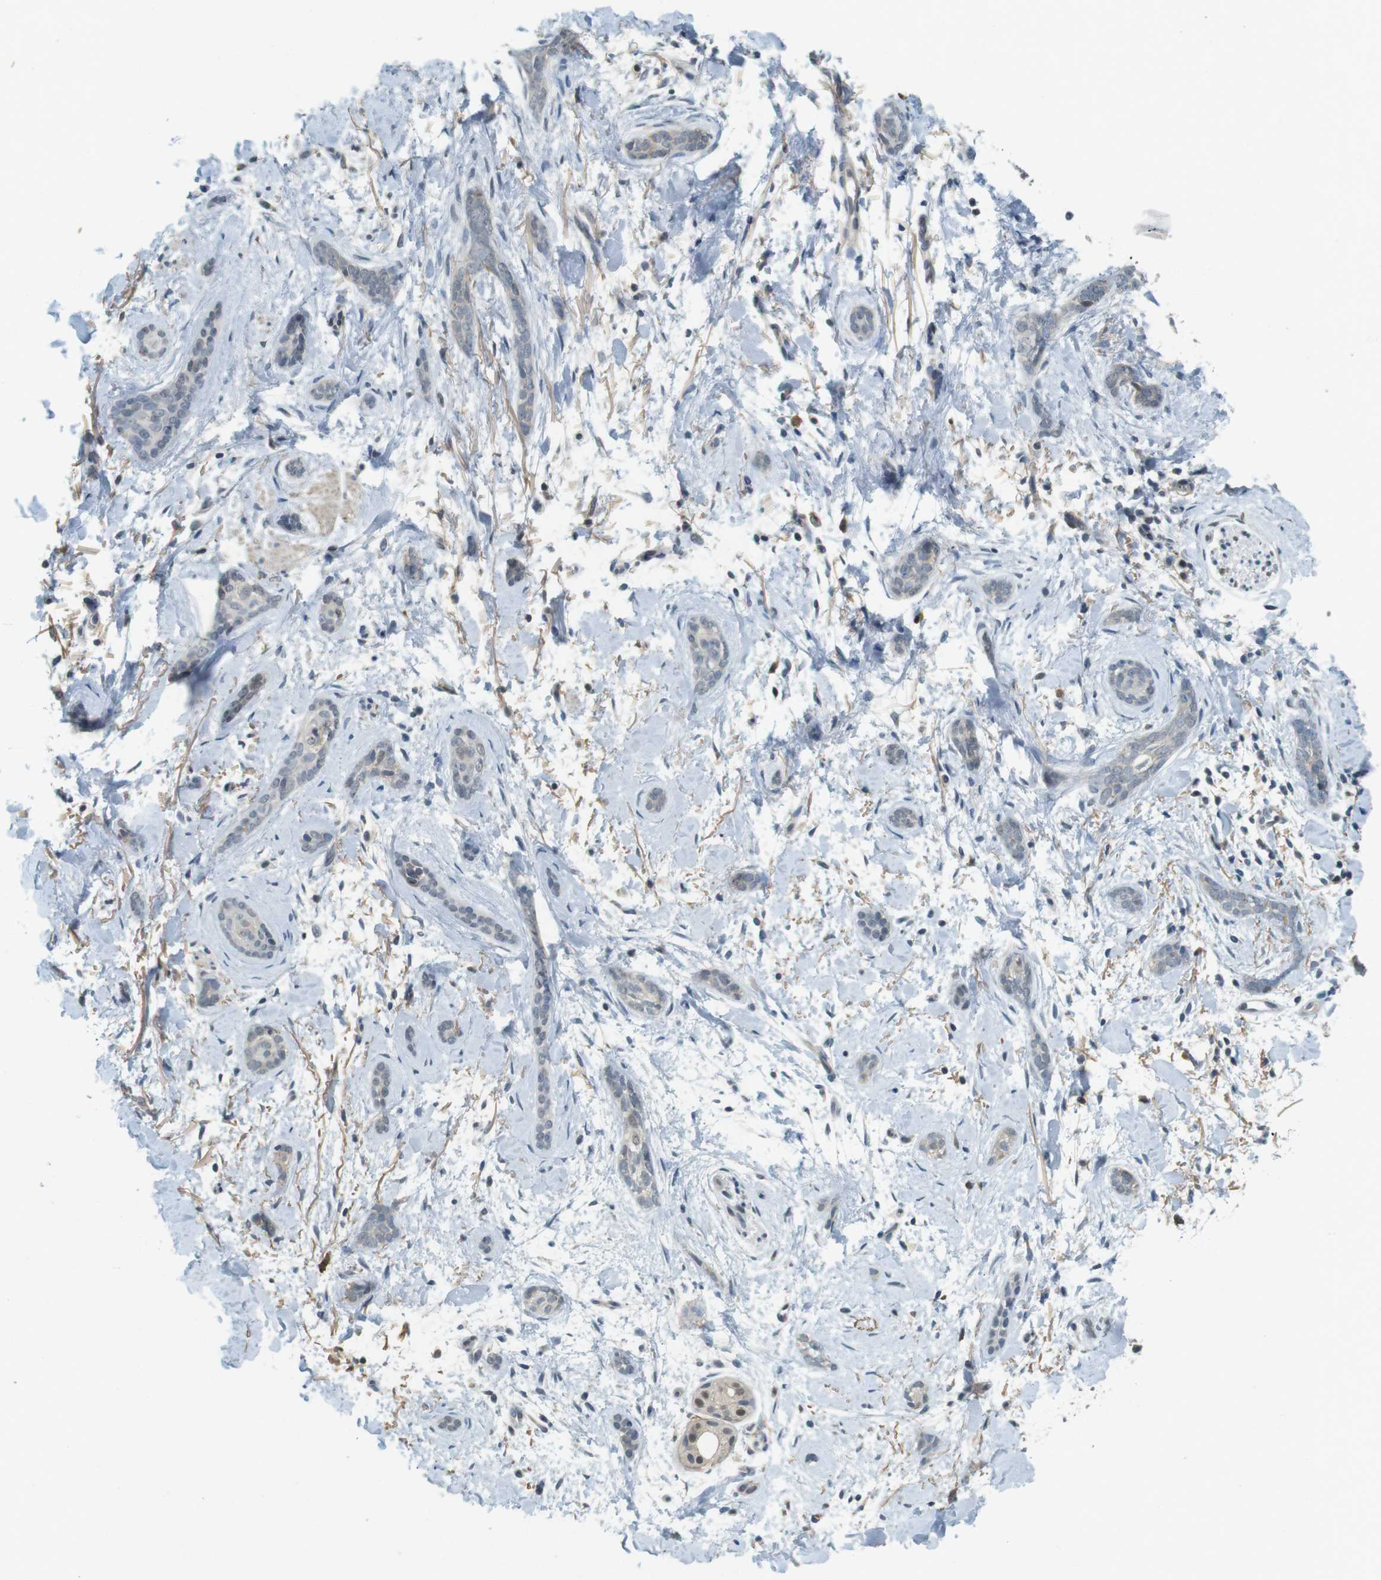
{"staining": {"intensity": "negative", "quantity": "none", "location": "none"}, "tissue": "skin cancer", "cell_type": "Tumor cells", "image_type": "cancer", "snomed": [{"axis": "morphology", "description": "Basal cell carcinoma"}, {"axis": "morphology", "description": "Adnexal tumor, benign"}, {"axis": "topography", "description": "Skin"}], "caption": "Protein analysis of skin basal cell carcinoma reveals no significant positivity in tumor cells.", "gene": "CDK14", "patient": {"sex": "female", "age": 42}}